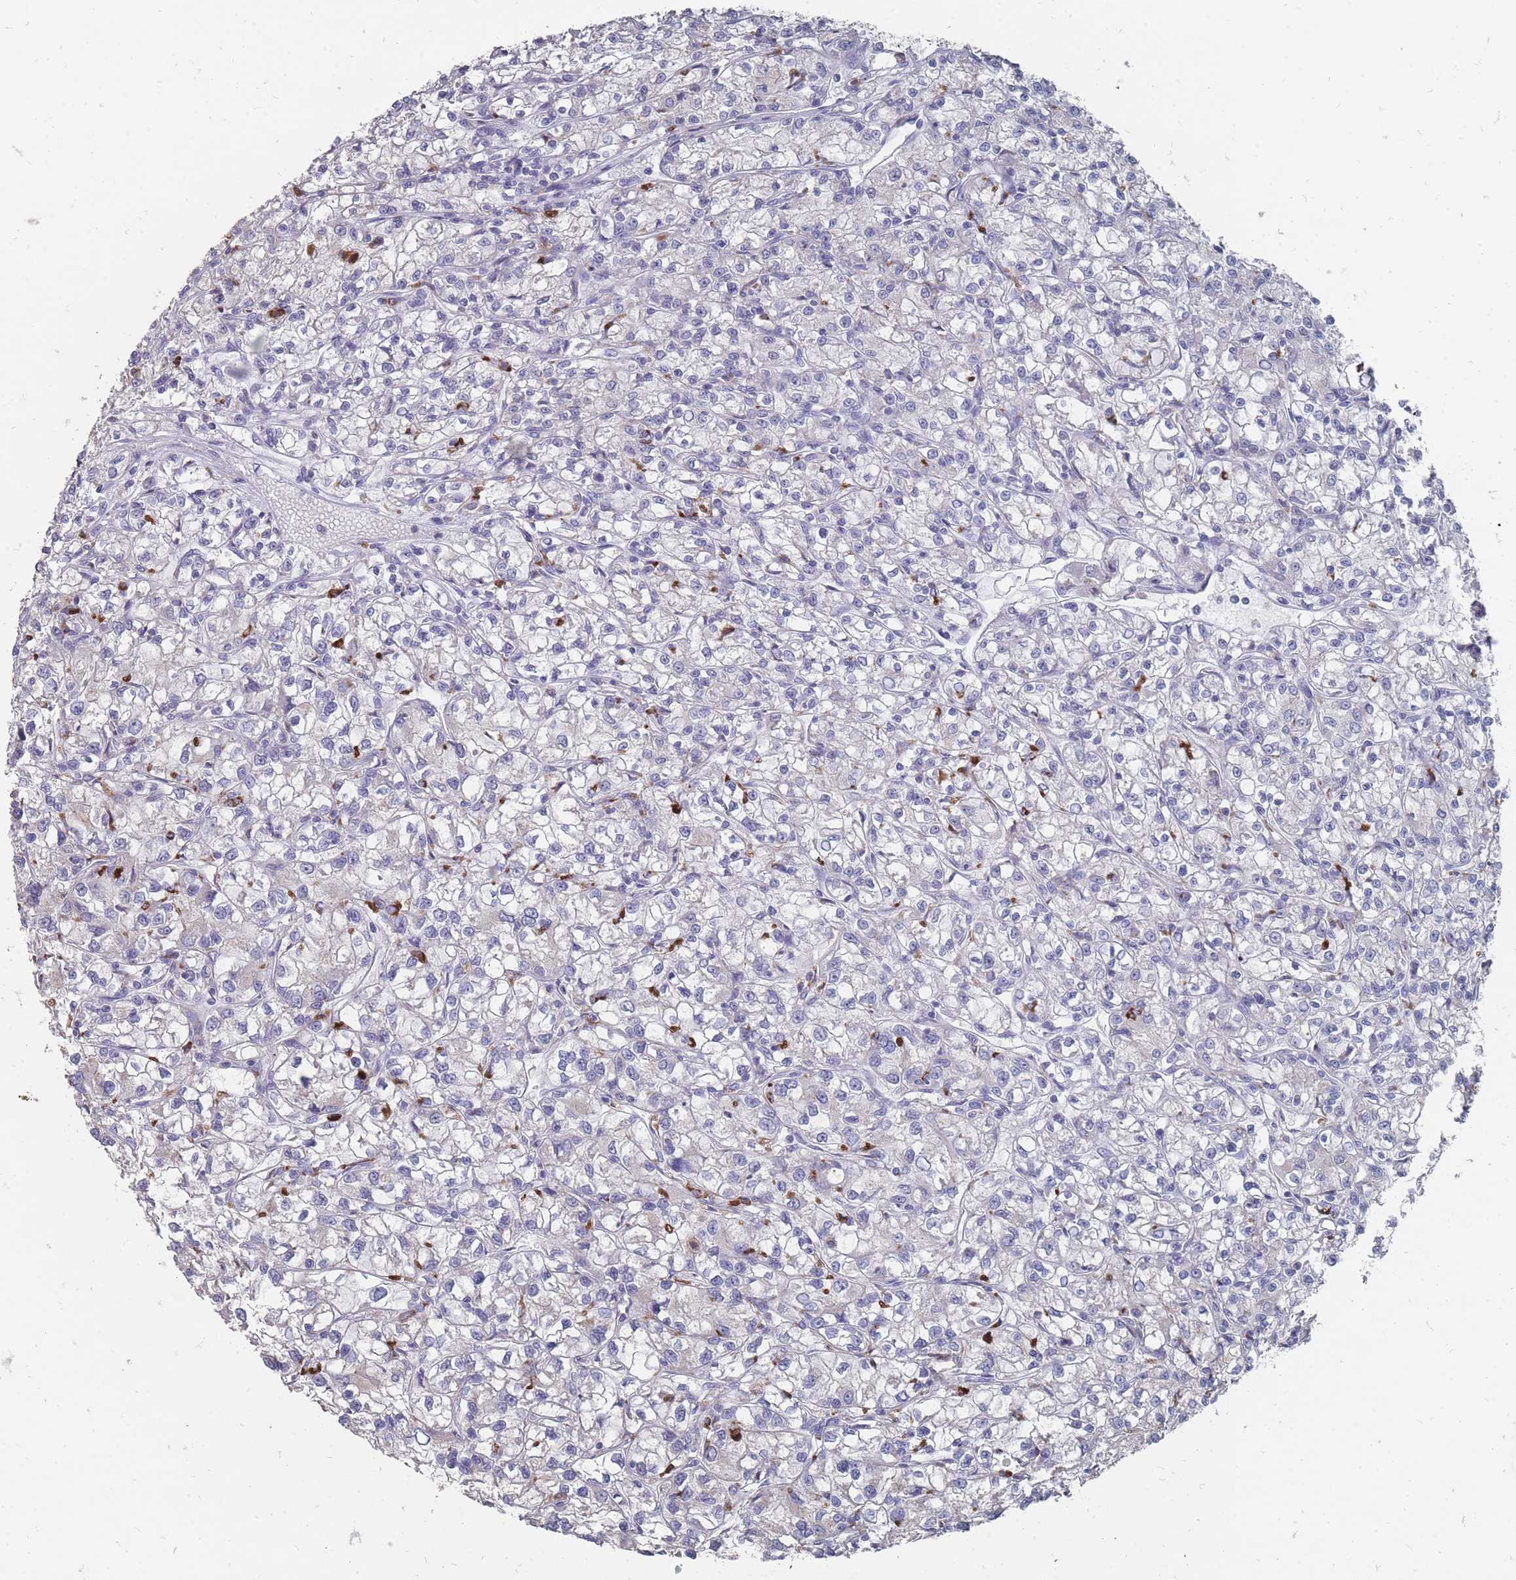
{"staining": {"intensity": "negative", "quantity": "none", "location": "none"}, "tissue": "renal cancer", "cell_type": "Tumor cells", "image_type": "cancer", "snomed": [{"axis": "morphology", "description": "Adenocarcinoma, NOS"}, {"axis": "topography", "description": "Kidney"}], "caption": "A histopathology image of renal adenocarcinoma stained for a protein shows no brown staining in tumor cells. Nuclei are stained in blue.", "gene": "OTULINL", "patient": {"sex": "female", "age": 59}}